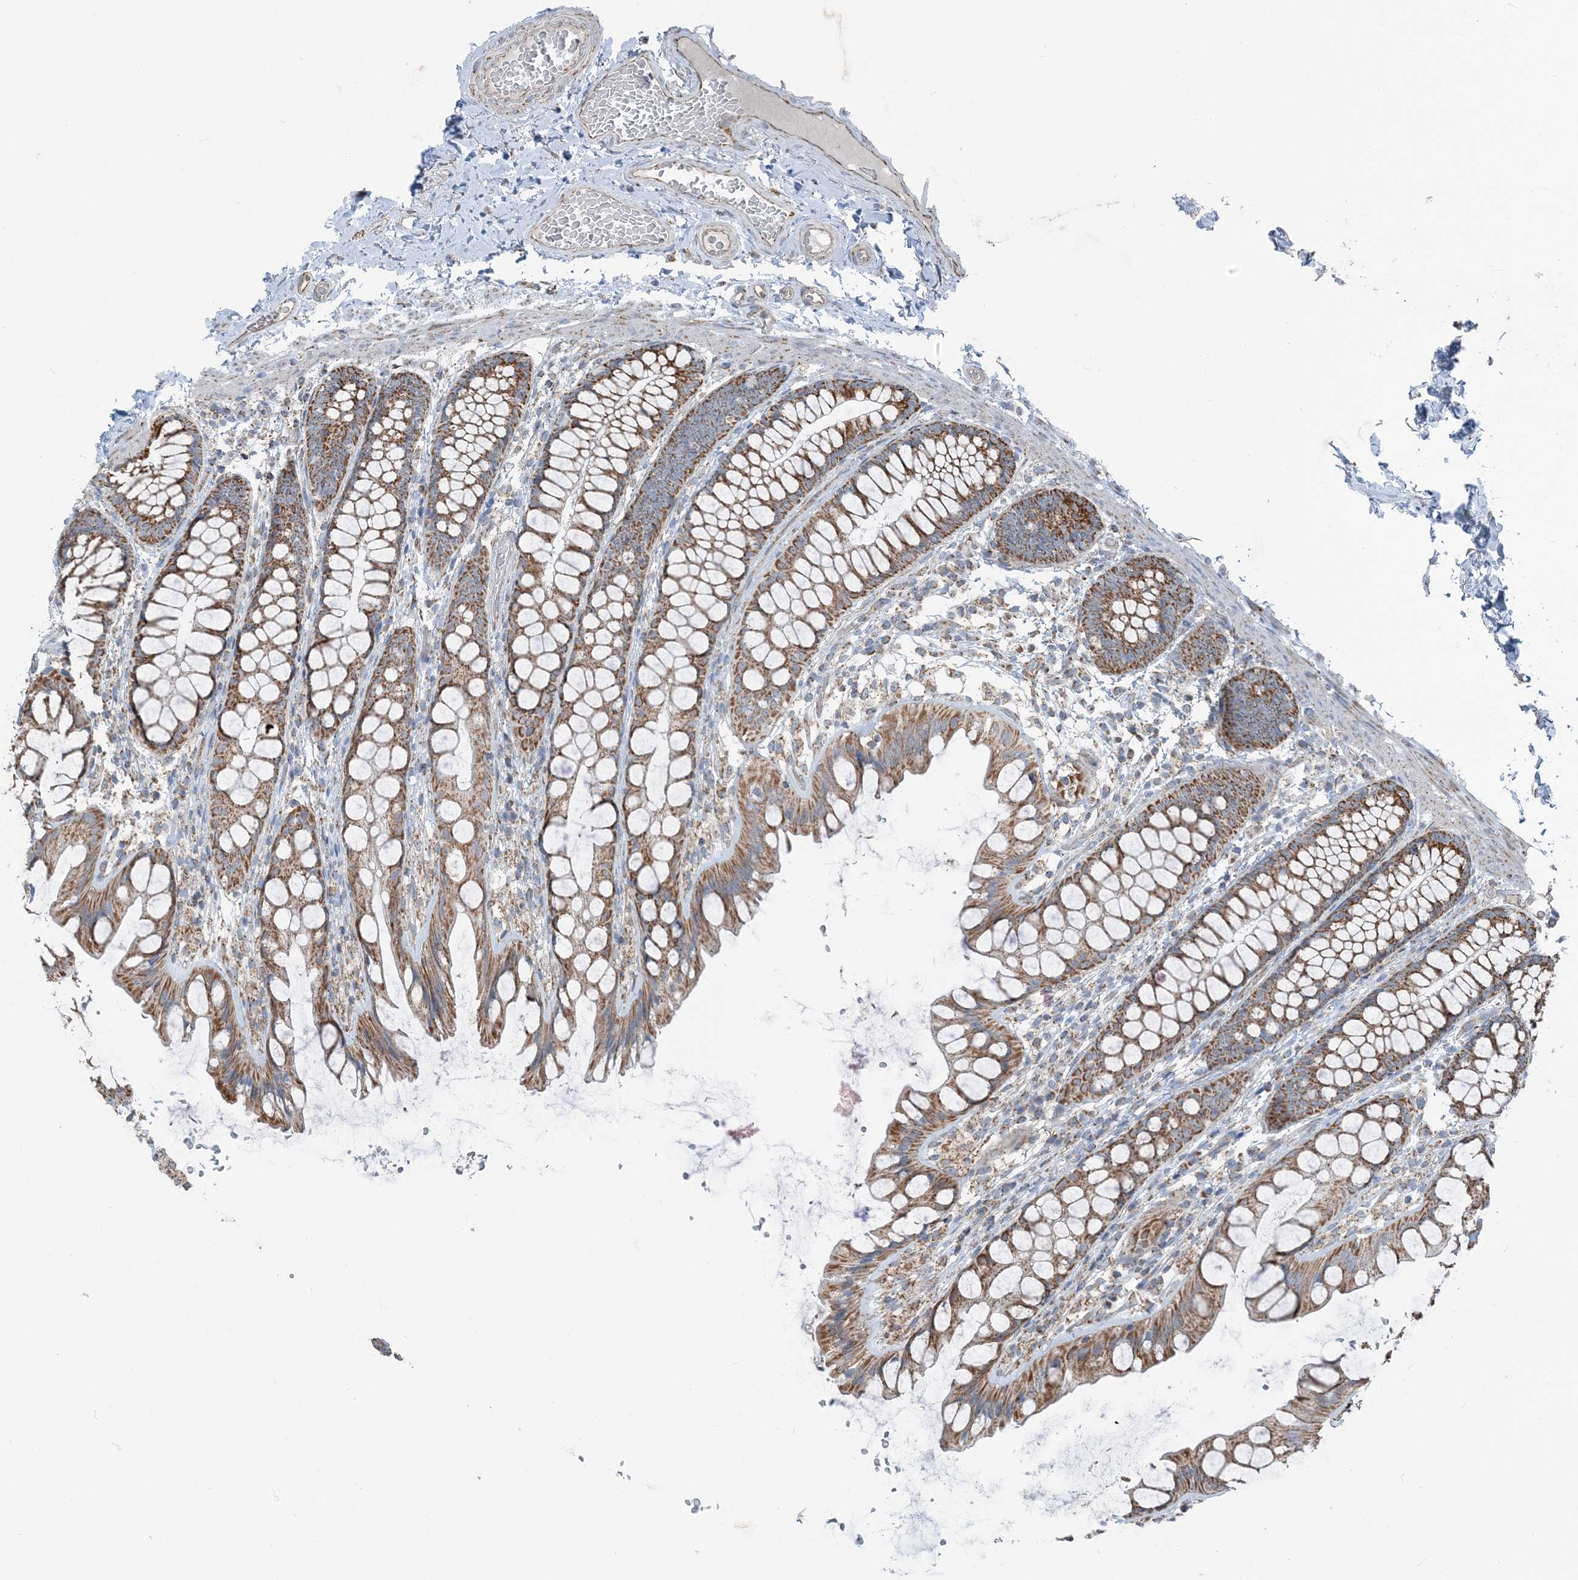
{"staining": {"intensity": "moderate", "quantity": ">75%", "location": "cytoplasmic/membranous"}, "tissue": "colon", "cell_type": "Endothelial cells", "image_type": "normal", "snomed": [{"axis": "morphology", "description": "Normal tissue, NOS"}, {"axis": "topography", "description": "Colon"}], "caption": "Immunohistochemistry (IHC) photomicrograph of benign colon: colon stained using immunohistochemistry demonstrates medium levels of moderate protein expression localized specifically in the cytoplasmic/membranous of endothelial cells, appearing as a cytoplasmic/membranous brown color.", "gene": "PILRB", "patient": {"sex": "male", "age": 47}}